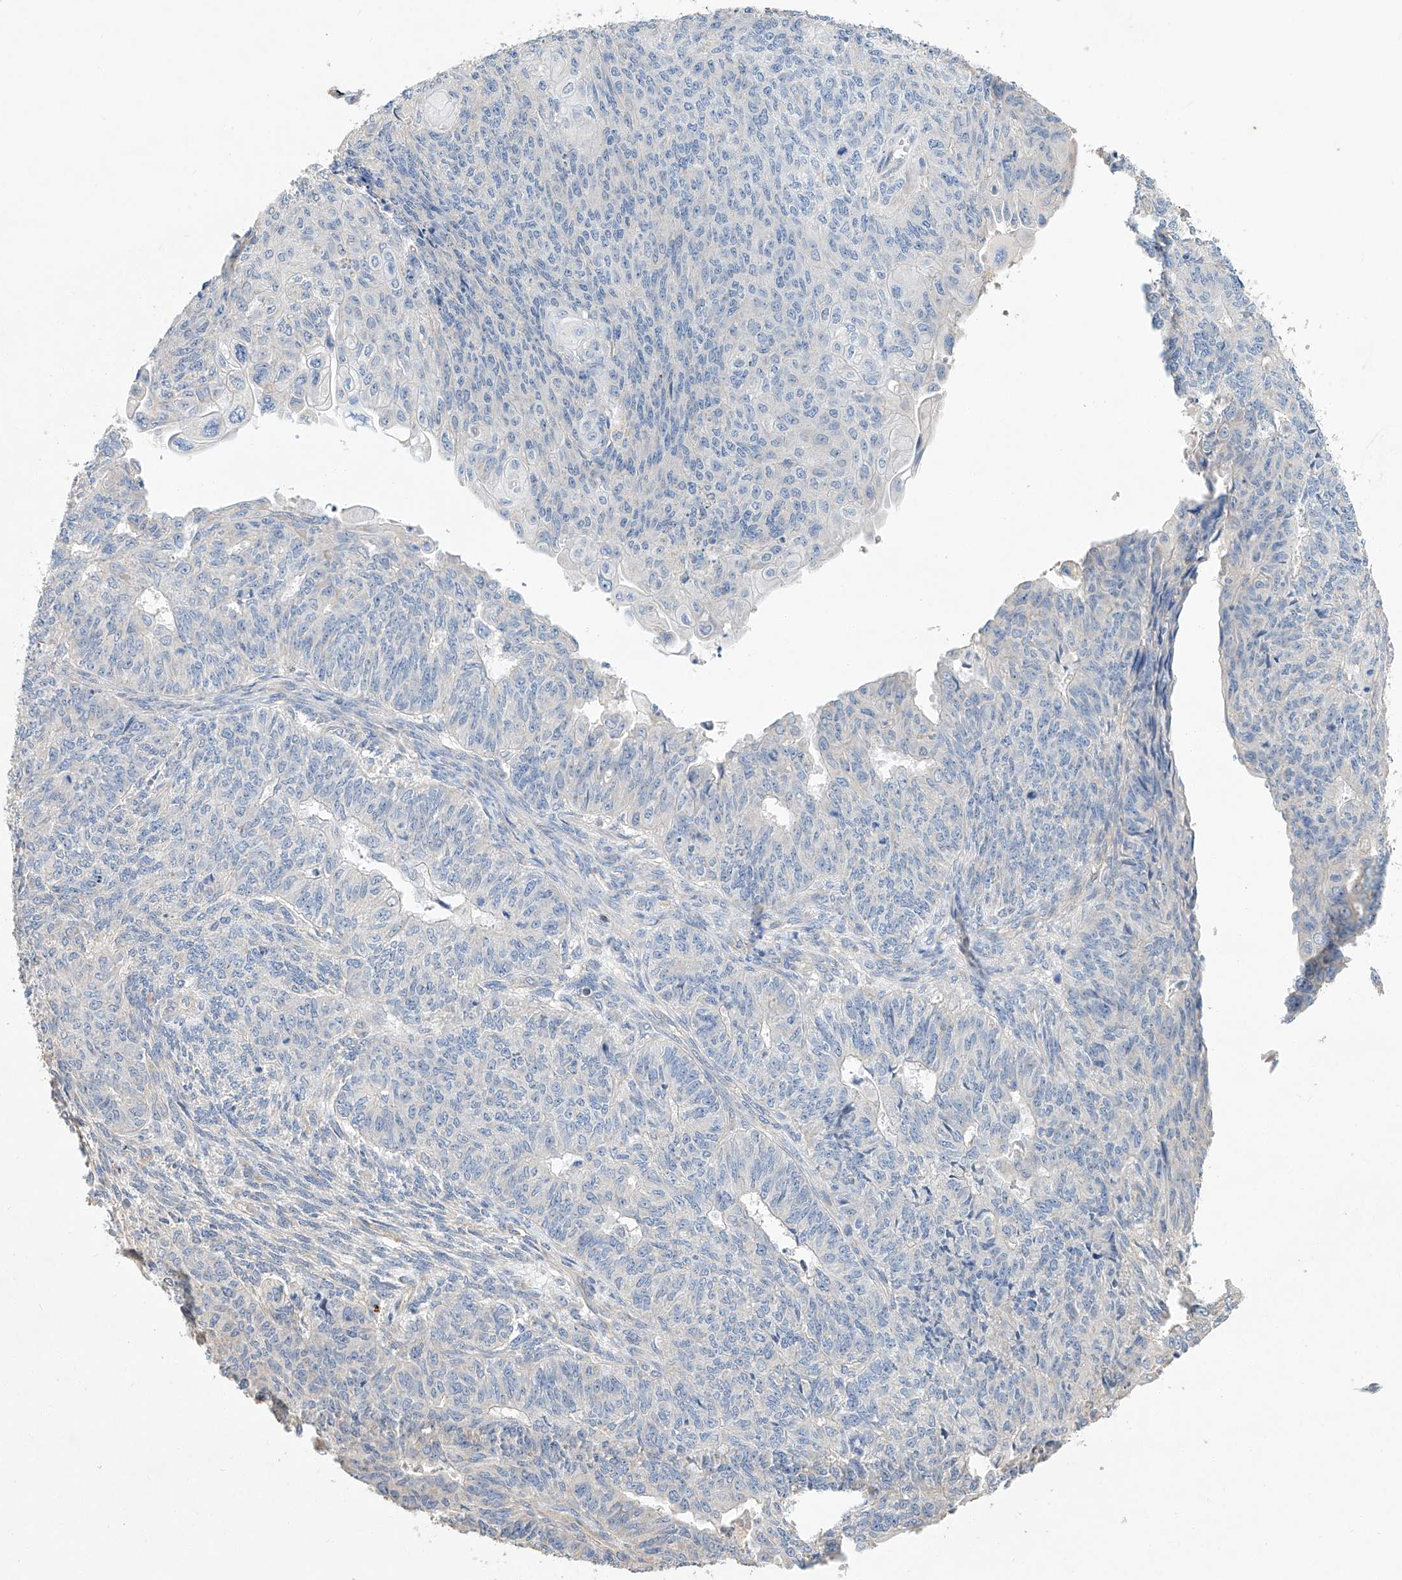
{"staining": {"intensity": "negative", "quantity": "none", "location": "none"}, "tissue": "endometrial cancer", "cell_type": "Tumor cells", "image_type": "cancer", "snomed": [{"axis": "morphology", "description": "Adenocarcinoma, NOS"}, {"axis": "topography", "description": "Endometrium"}], "caption": "This is an immunohistochemistry photomicrograph of human endometrial cancer (adenocarcinoma). There is no staining in tumor cells.", "gene": "AMD1", "patient": {"sex": "female", "age": 32}}